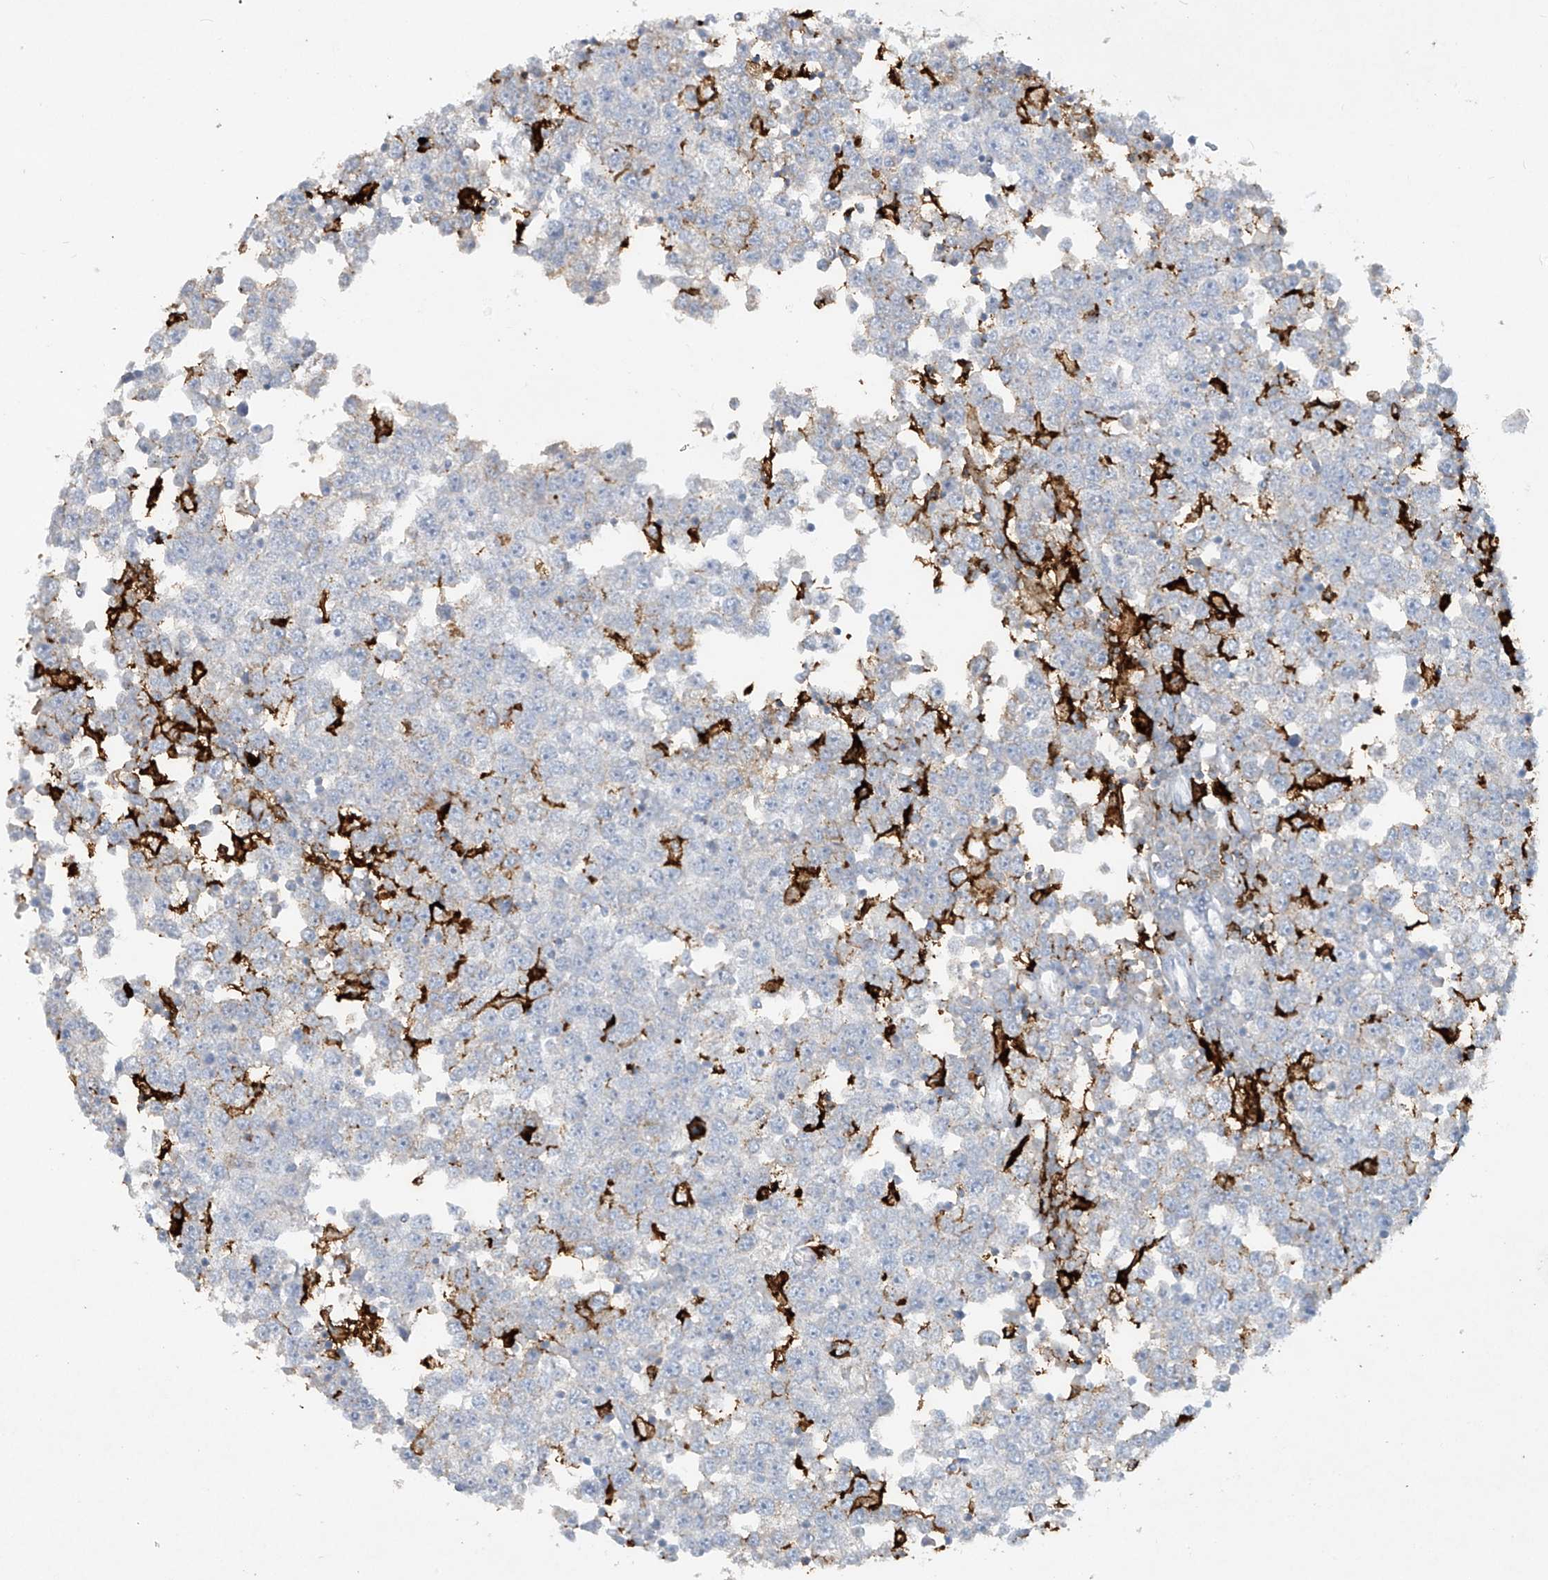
{"staining": {"intensity": "negative", "quantity": "none", "location": "none"}, "tissue": "testis cancer", "cell_type": "Tumor cells", "image_type": "cancer", "snomed": [{"axis": "morphology", "description": "Seminoma, NOS"}, {"axis": "topography", "description": "Testis"}], "caption": "A micrograph of human seminoma (testis) is negative for staining in tumor cells.", "gene": "FCGR3A", "patient": {"sex": "male", "age": 65}}